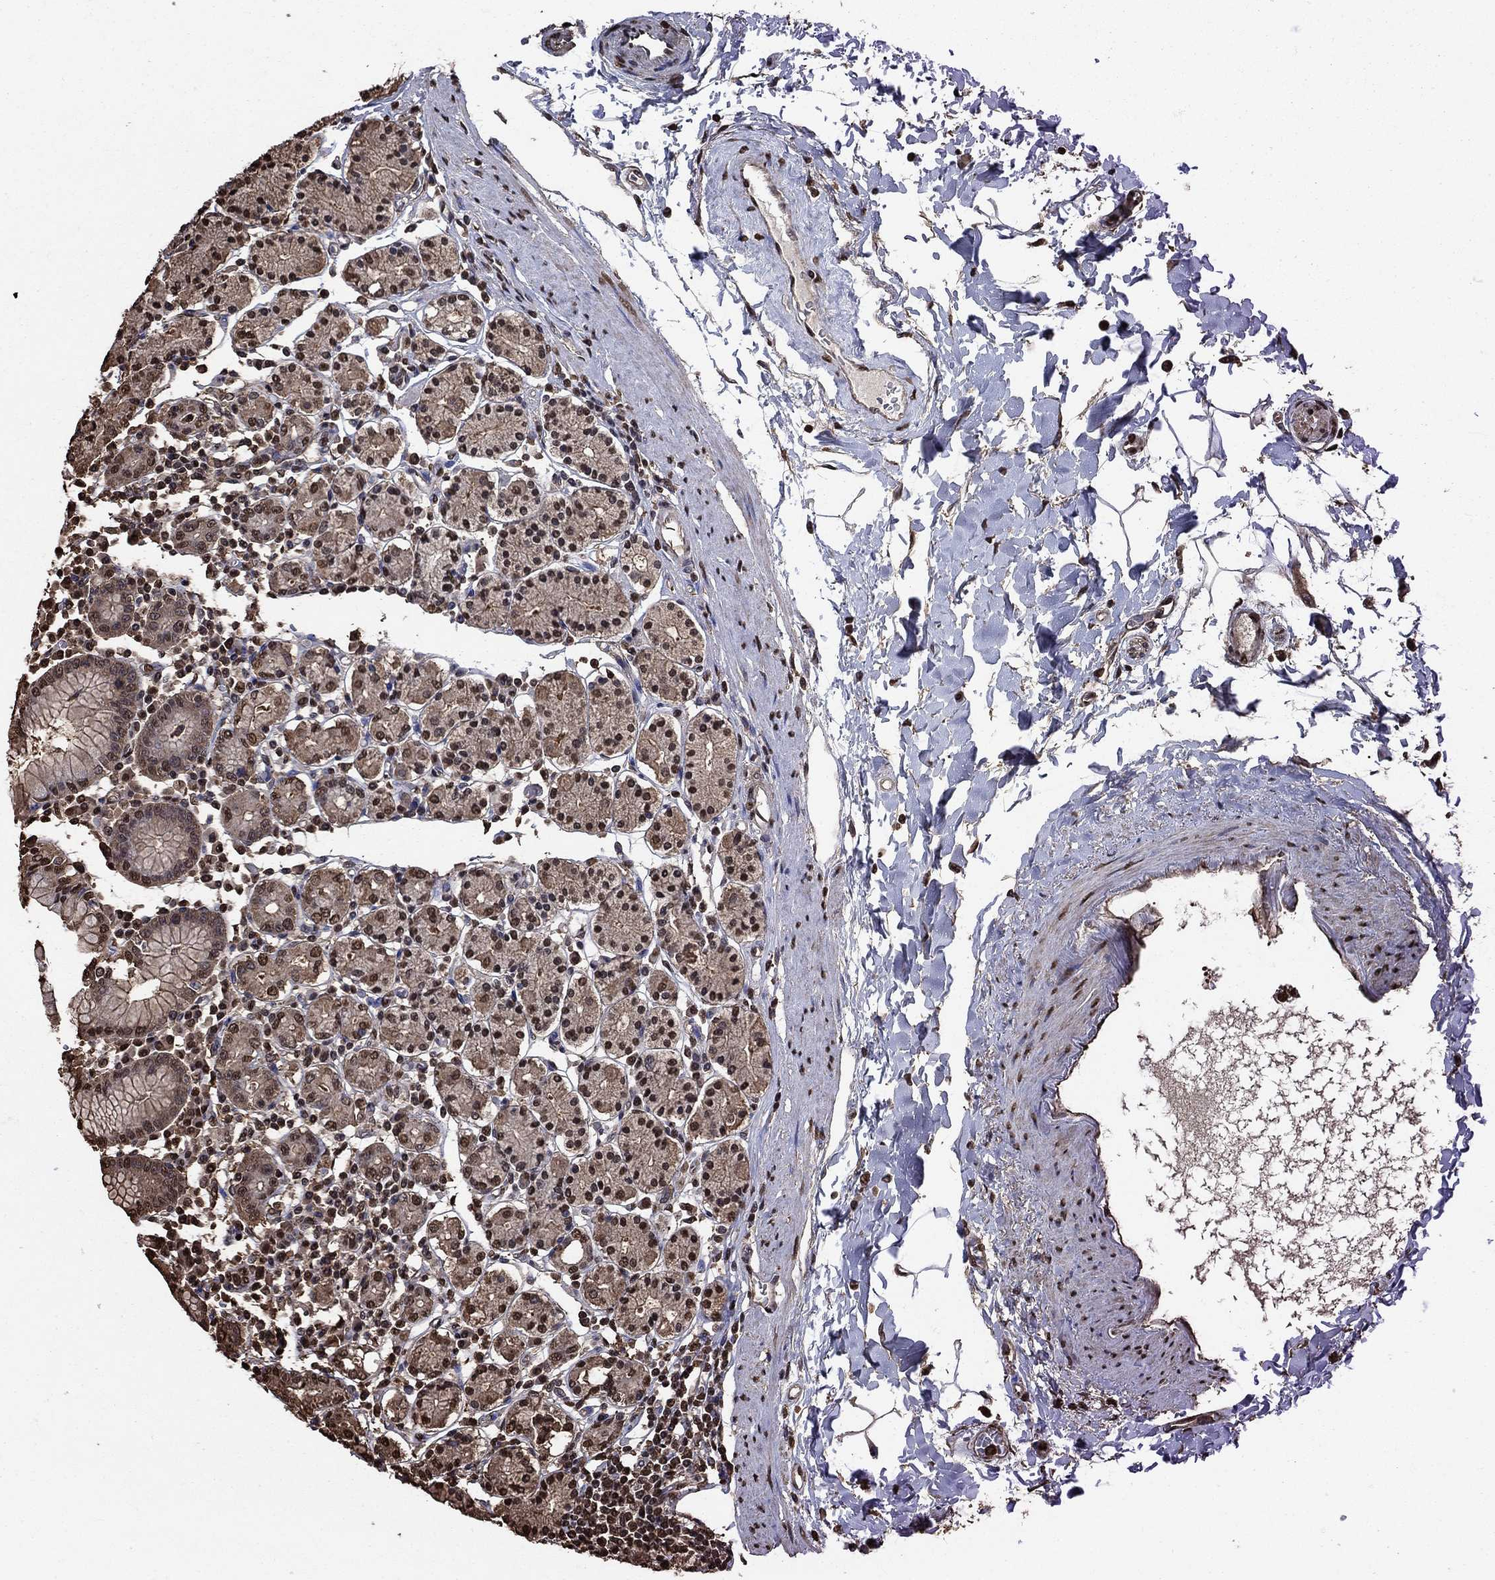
{"staining": {"intensity": "moderate", "quantity": "25%-75%", "location": "cytoplasmic/membranous,nuclear"}, "tissue": "stomach", "cell_type": "Glandular cells", "image_type": "normal", "snomed": [{"axis": "morphology", "description": "Normal tissue, NOS"}, {"axis": "topography", "description": "Stomach, upper"}, {"axis": "topography", "description": "Stomach"}], "caption": "A photomicrograph showing moderate cytoplasmic/membranous,nuclear staining in about 25%-75% of glandular cells in unremarkable stomach, as visualized by brown immunohistochemical staining.", "gene": "GAPDH", "patient": {"sex": "male", "age": 62}}